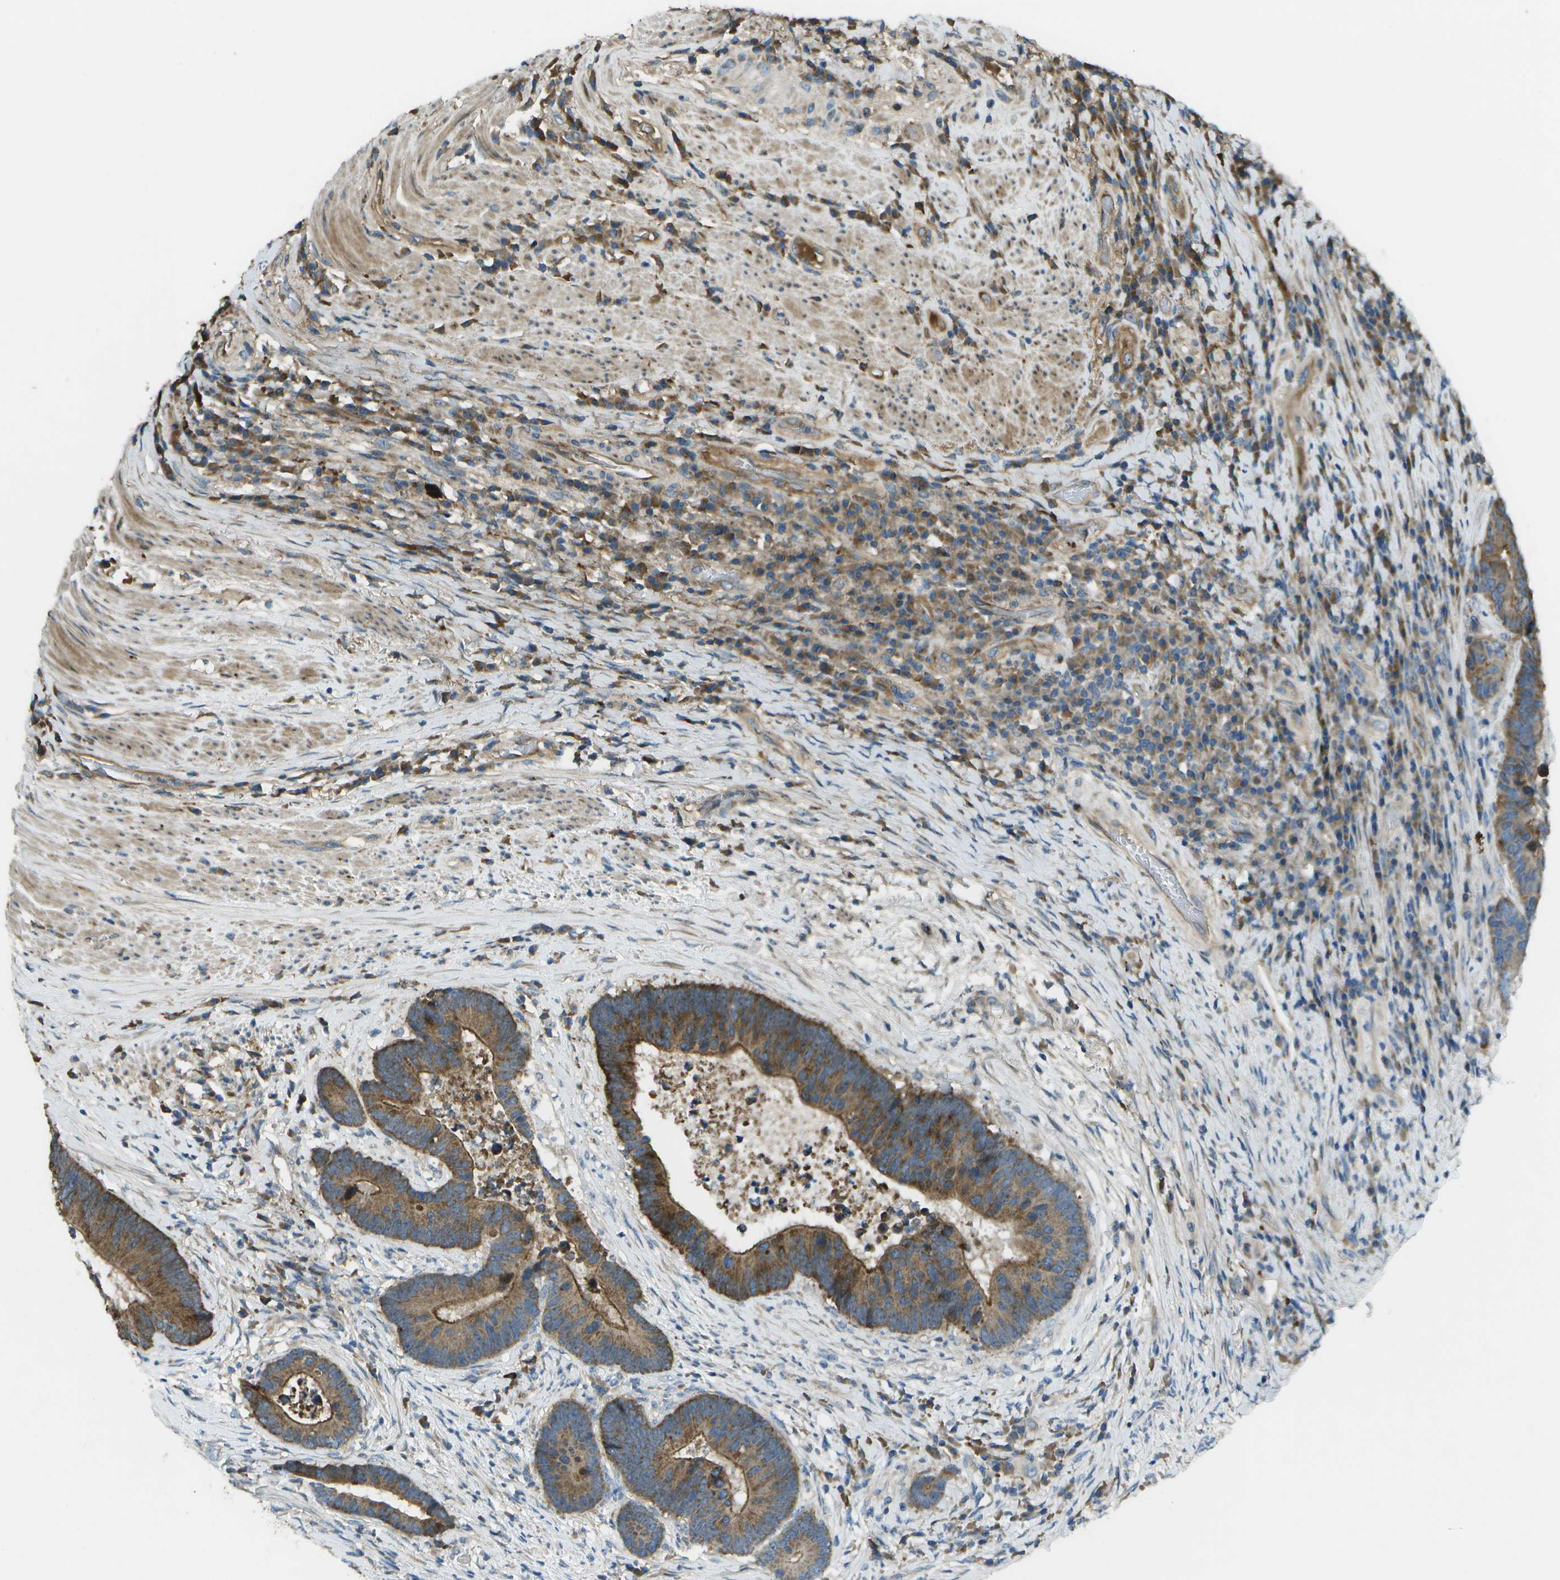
{"staining": {"intensity": "strong", "quantity": ">75%", "location": "cytoplasmic/membranous"}, "tissue": "colorectal cancer", "cell_type": "Tumor cells", "image_type": "cancer", "snomed": [{"axis": "morphology", "description": "Adenocarcinoma, NOS"}, {"axis": "topography", "description": "Rectum"}], "caption": "Immunohistochemistry of human colorectal cancer exhibits high levels of strong cytoplasmic/membranous expression in approximately >75% of tumor cells.", "gene": "PXYLP1", "patient": {"sex": "female", "age": 89}}